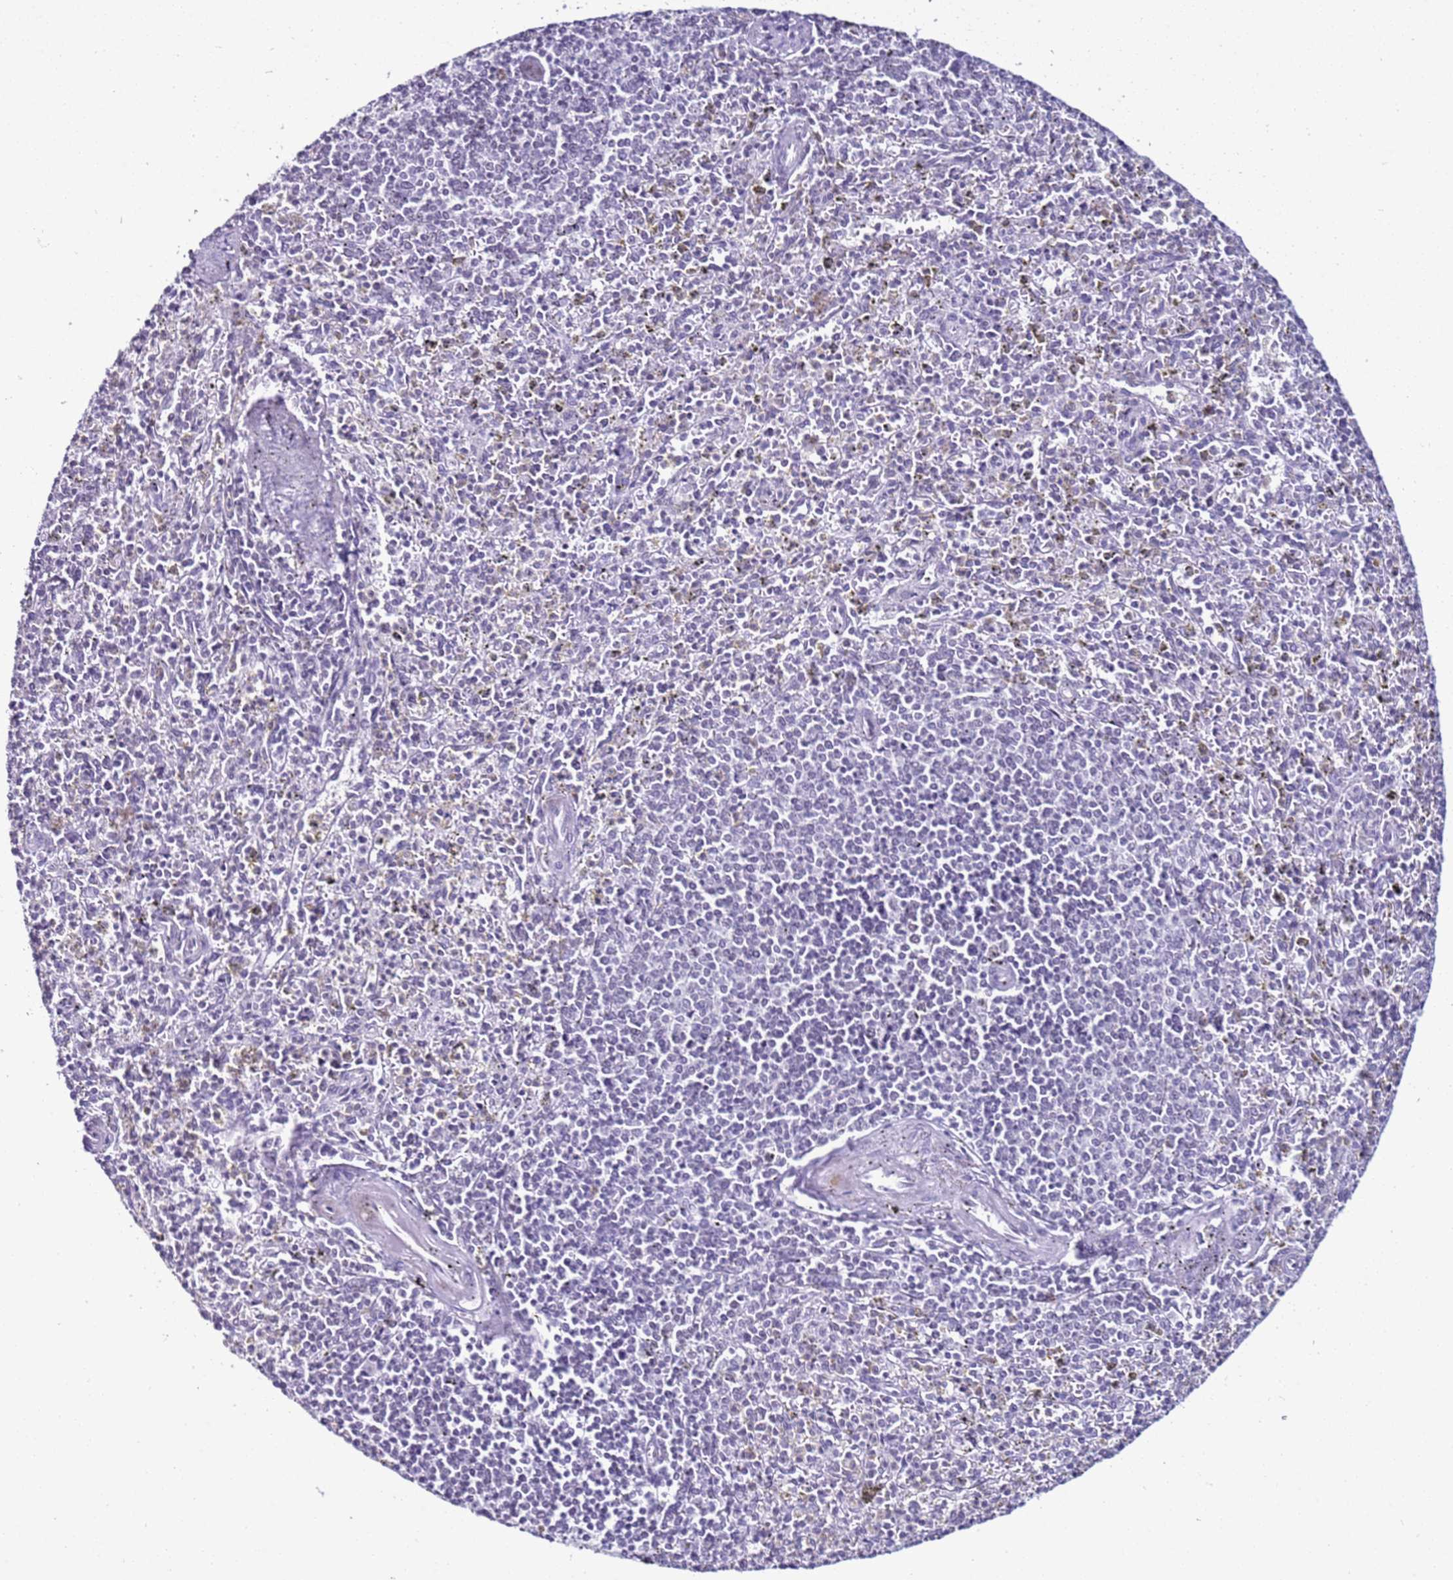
{"staining": {"intensity": "negative", "quantity": "none", "location": "none"}, "tissue": "spleen", "cell_type": "Cells in red pulp", "image_type": "normal", "snomed": [{"axis": "morphology", "description": "Normal tissue, NOS"}, {"axis": "topography", "description": "Spleen"}], "caption": "Immunohistochemistry (IHC) micrograph of unremarkable spleen: human spleen stained with DAB (3,3'-diaminobenzidine) exhibits no significant protein expression in cells in red pulp. Brightfield microscopy of immunohistochemistry stained with DAB (brown) and hematoxylin (blue), captured at high magnification.", "gene": "DHX15", "patient": {"sex": "male", "age": 72}}